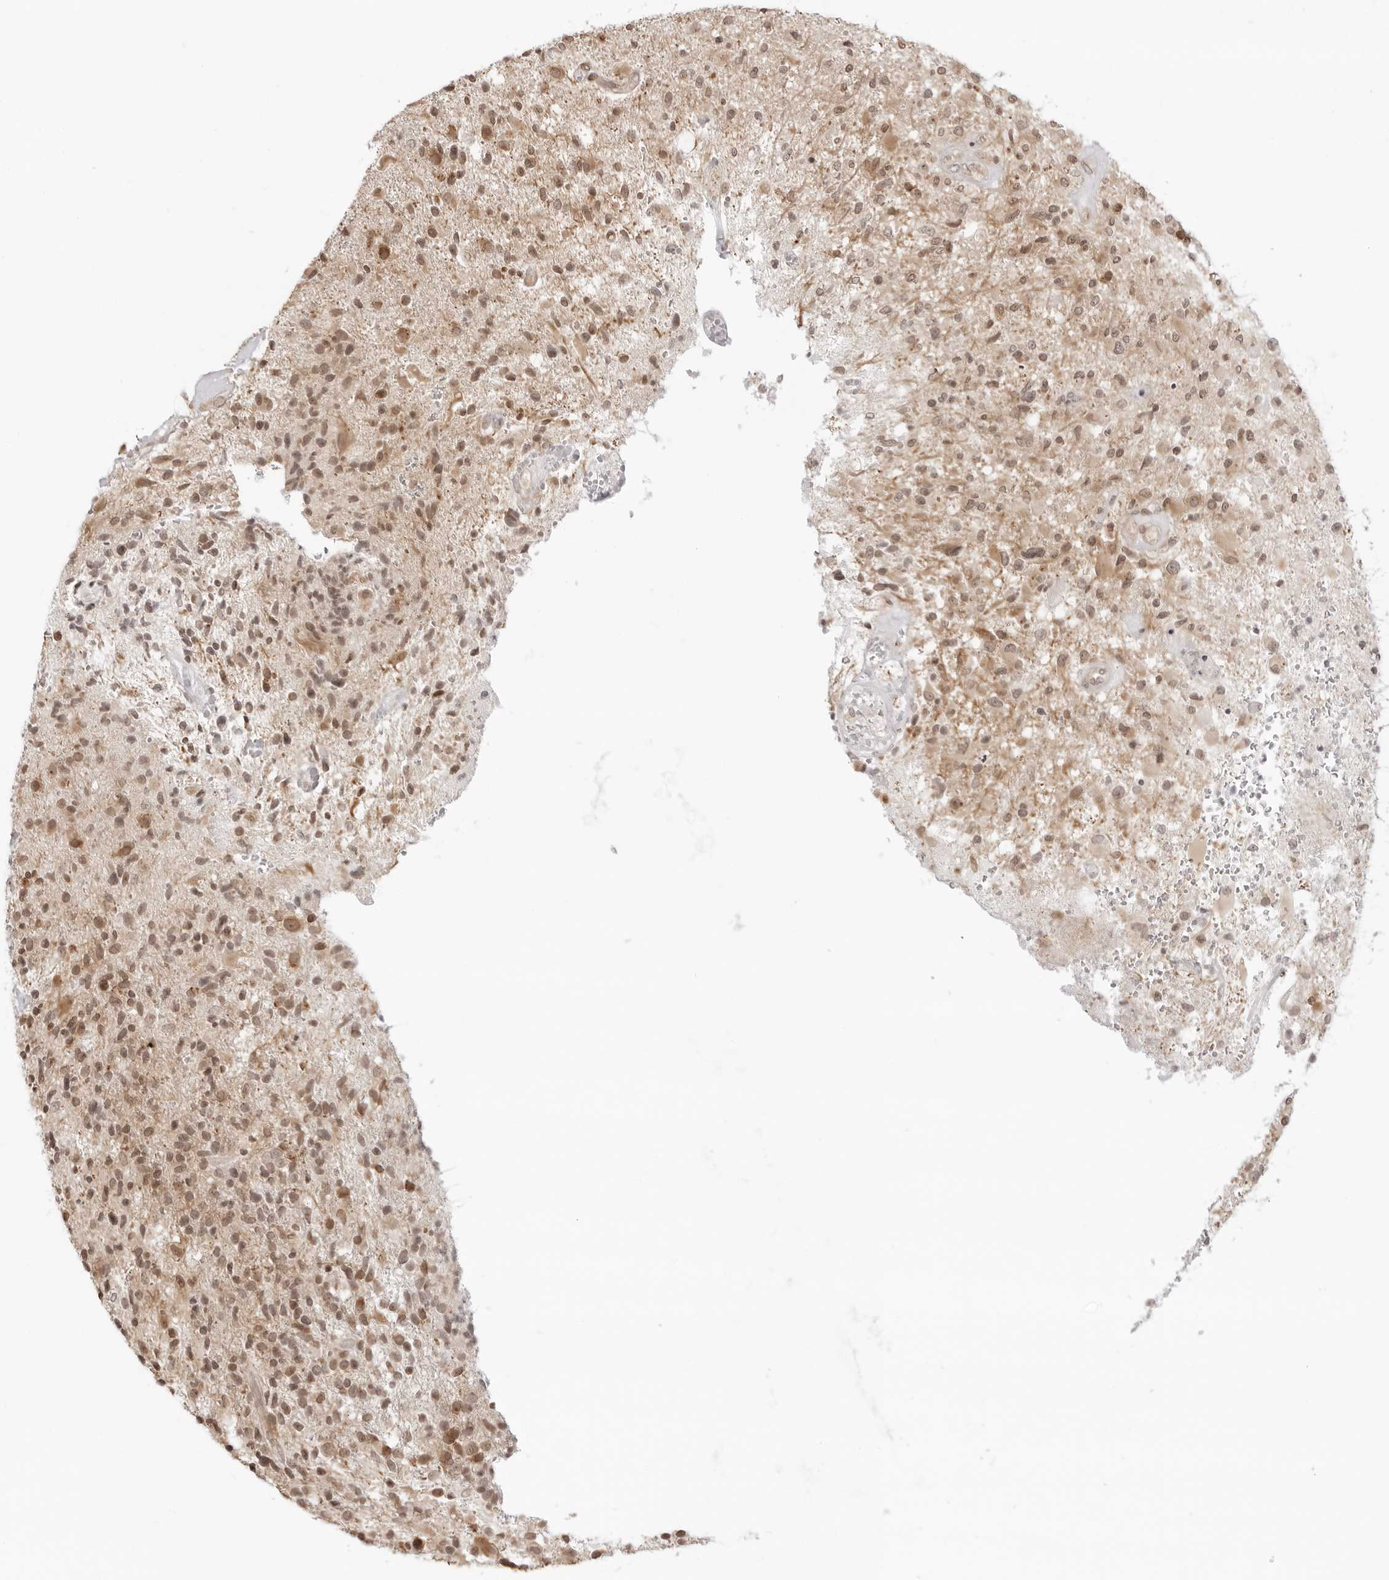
{"staining": {"intensity": "moderate", "quantity": ">75%", "location": "cytoplasmic/membranous,nuclear"}, "tissue": "glioma", "cell_type": "Tumor cells", "image_type": "cancer", "snomed": [{"axis": "morphology", "description": "Glioma, malignant, High grade"}, {"axis": "topography", "description": "Brain"}], "caption": "Tumor cells reveal medium levels of moderate cytoplasmic/membranous and nuclear positivity in approximately >75% of cells in glioma.", "gene": "PRRC2C", "patient": {"sex": "male", "age": 72}}